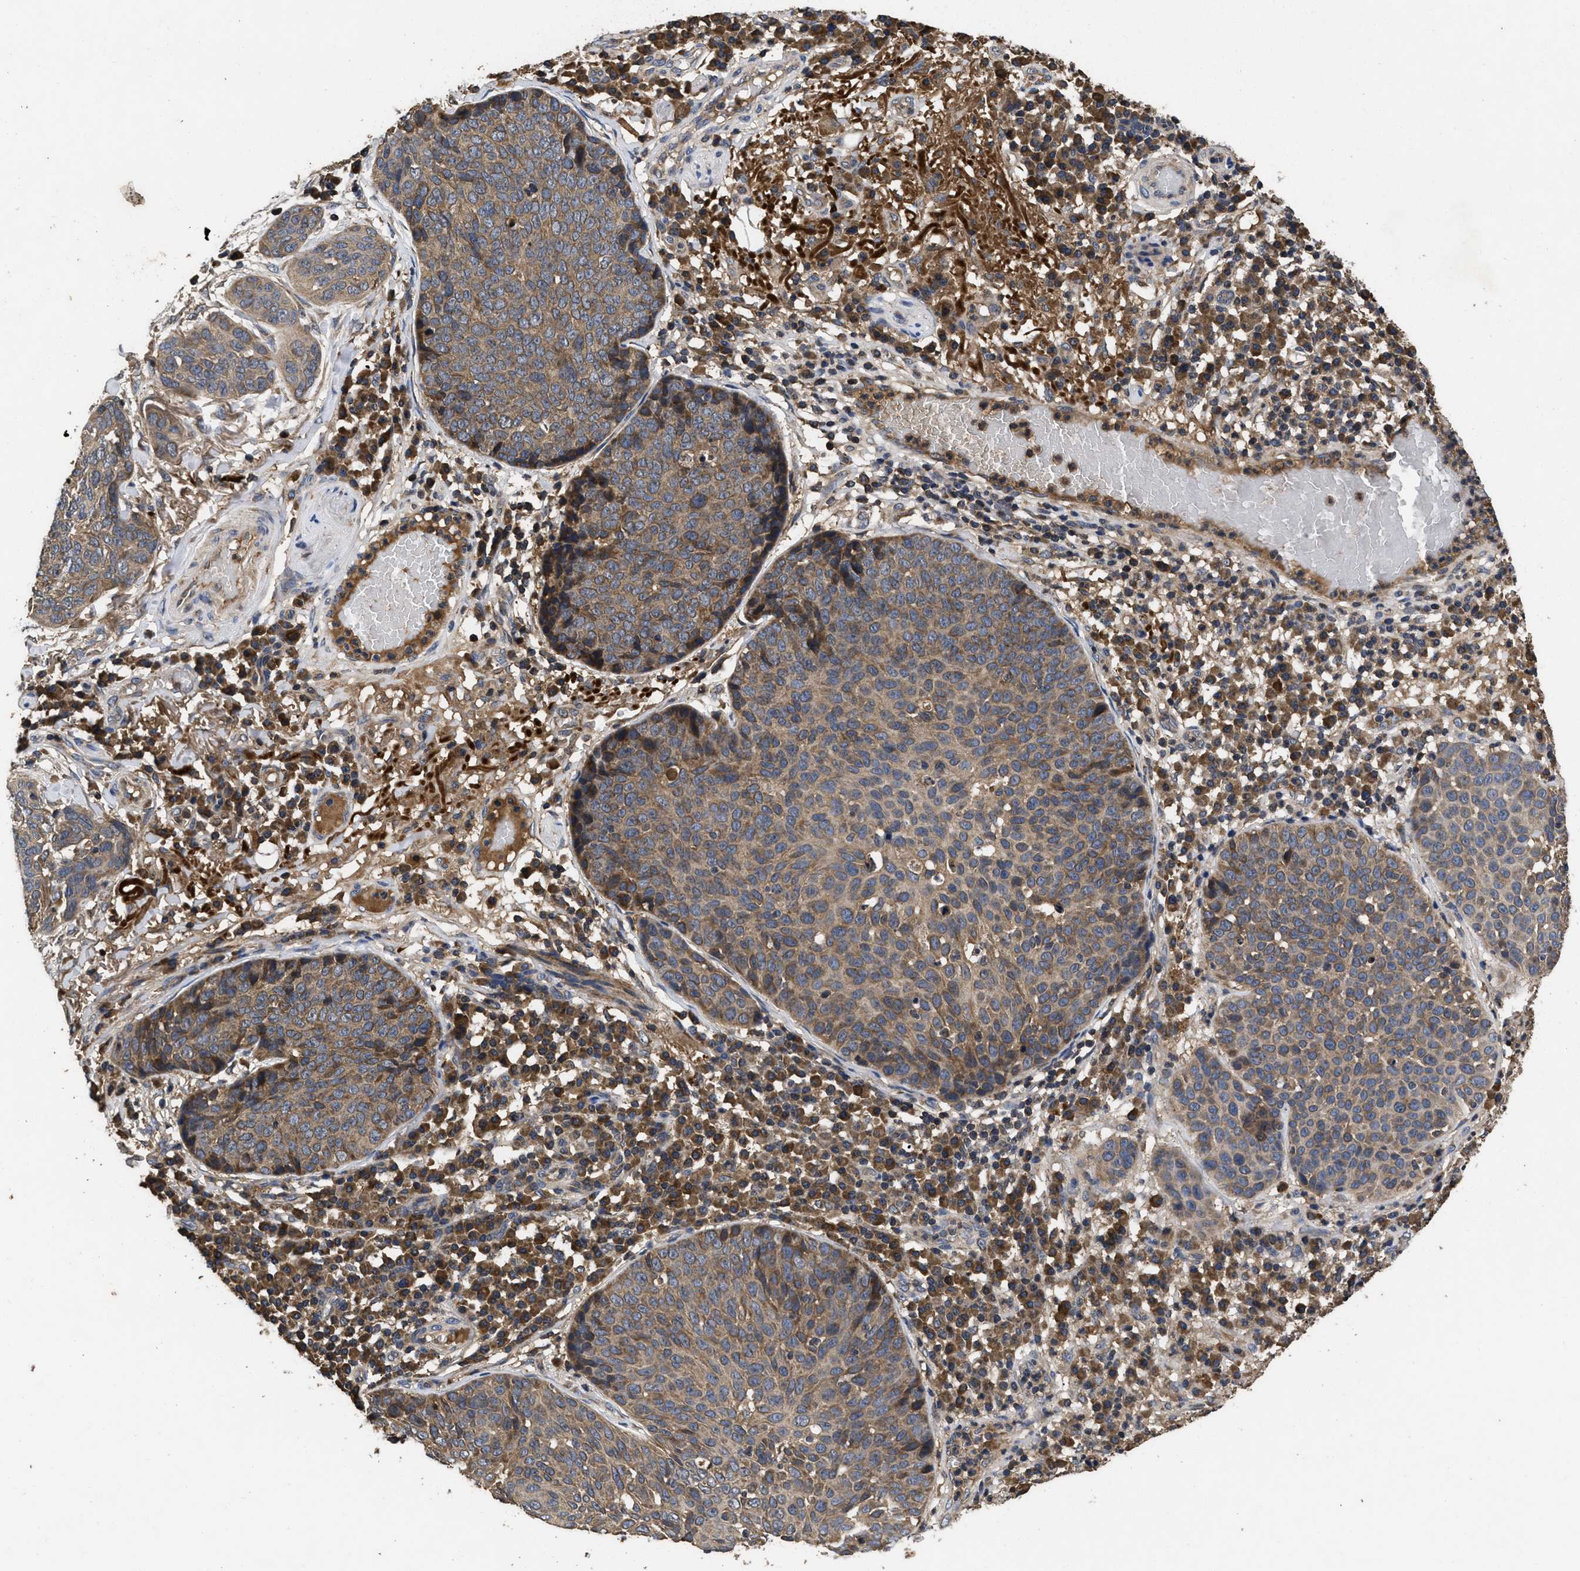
{"staining": {"intensity": "weak", "quantity": ">75%", "location": "cytoplasmic/membranous"}, "tissue": "skin cancer", "cell_type": "Tumor cells", "image_type": "cancer", "snomed": [{"axis": "morphology", "description": "Squamous cell carcinoma in situ, NOS"}, {"axis": "morphology", "description": "Squamous cell carcinoma, NOS"}, {"axis": "topography", "description": "Skin"}], "caption": "Tumor cells display low levels of weak cytoplasmic/membranous positivity in about >75% of cells in skin squamous cell carcinoma in situ. Nuclei are stained in blue.", "gene": "LRRC3", "patient": {"sex": "male", "age": 93}}